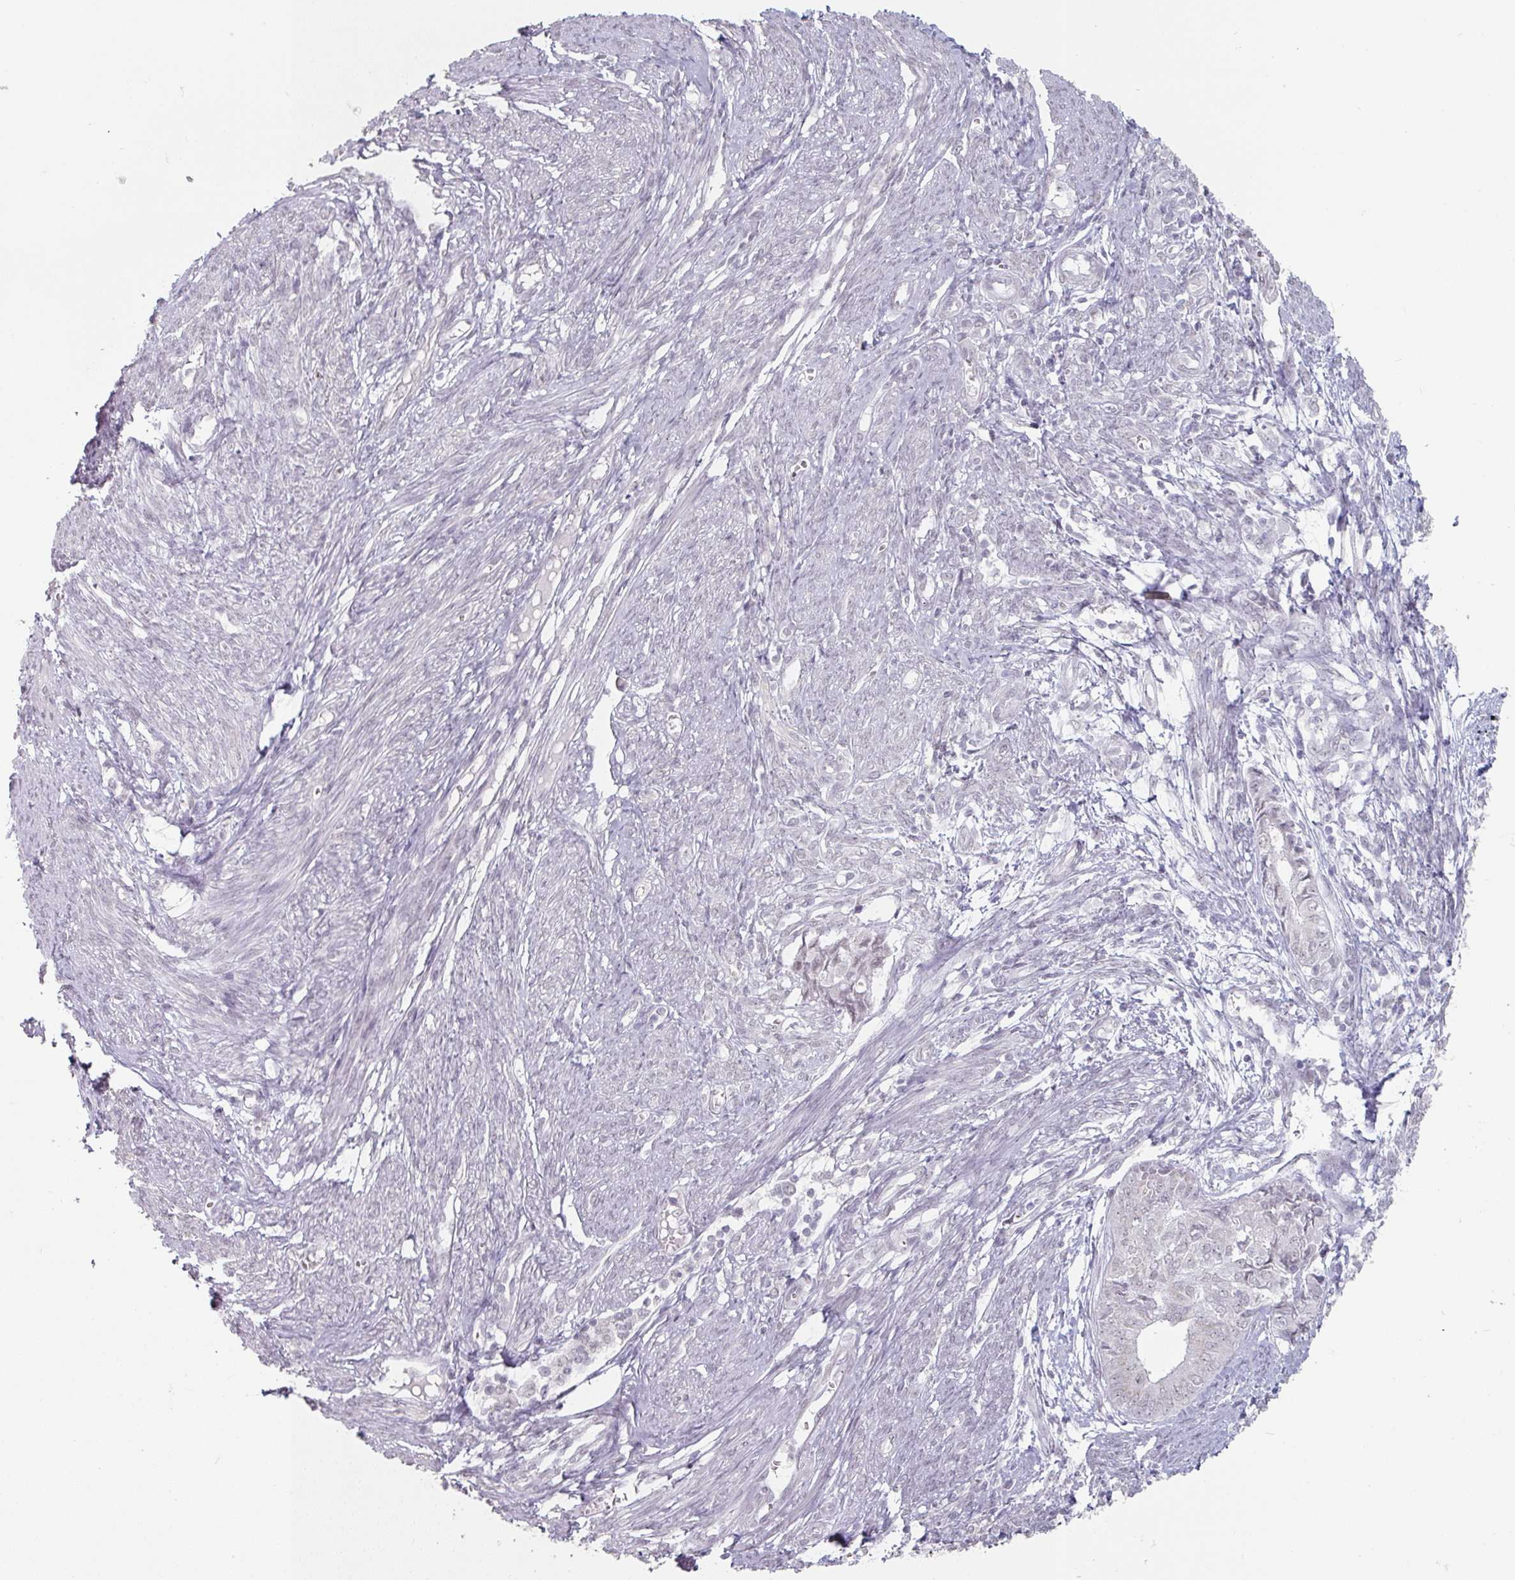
{"staining": {"intensity": "negative", "quantity": "none", "location": "none"}, "tissue": "endometrial cancer", "cell_type": "Tumor cells", "image_type": "cancer", "snomed": [{"axis": "morphology", "description": "Adenocarcinoma, NOS"}, {"axis": "topography", "description": "Endometrium"}], "caption": "Human endometrial cancer (adenocarcinoma) stained for a protein using IHC shows no expression in tumor cells.", "gene": "SPRR1A", "patient": {"sex": "female", "age": 62}}